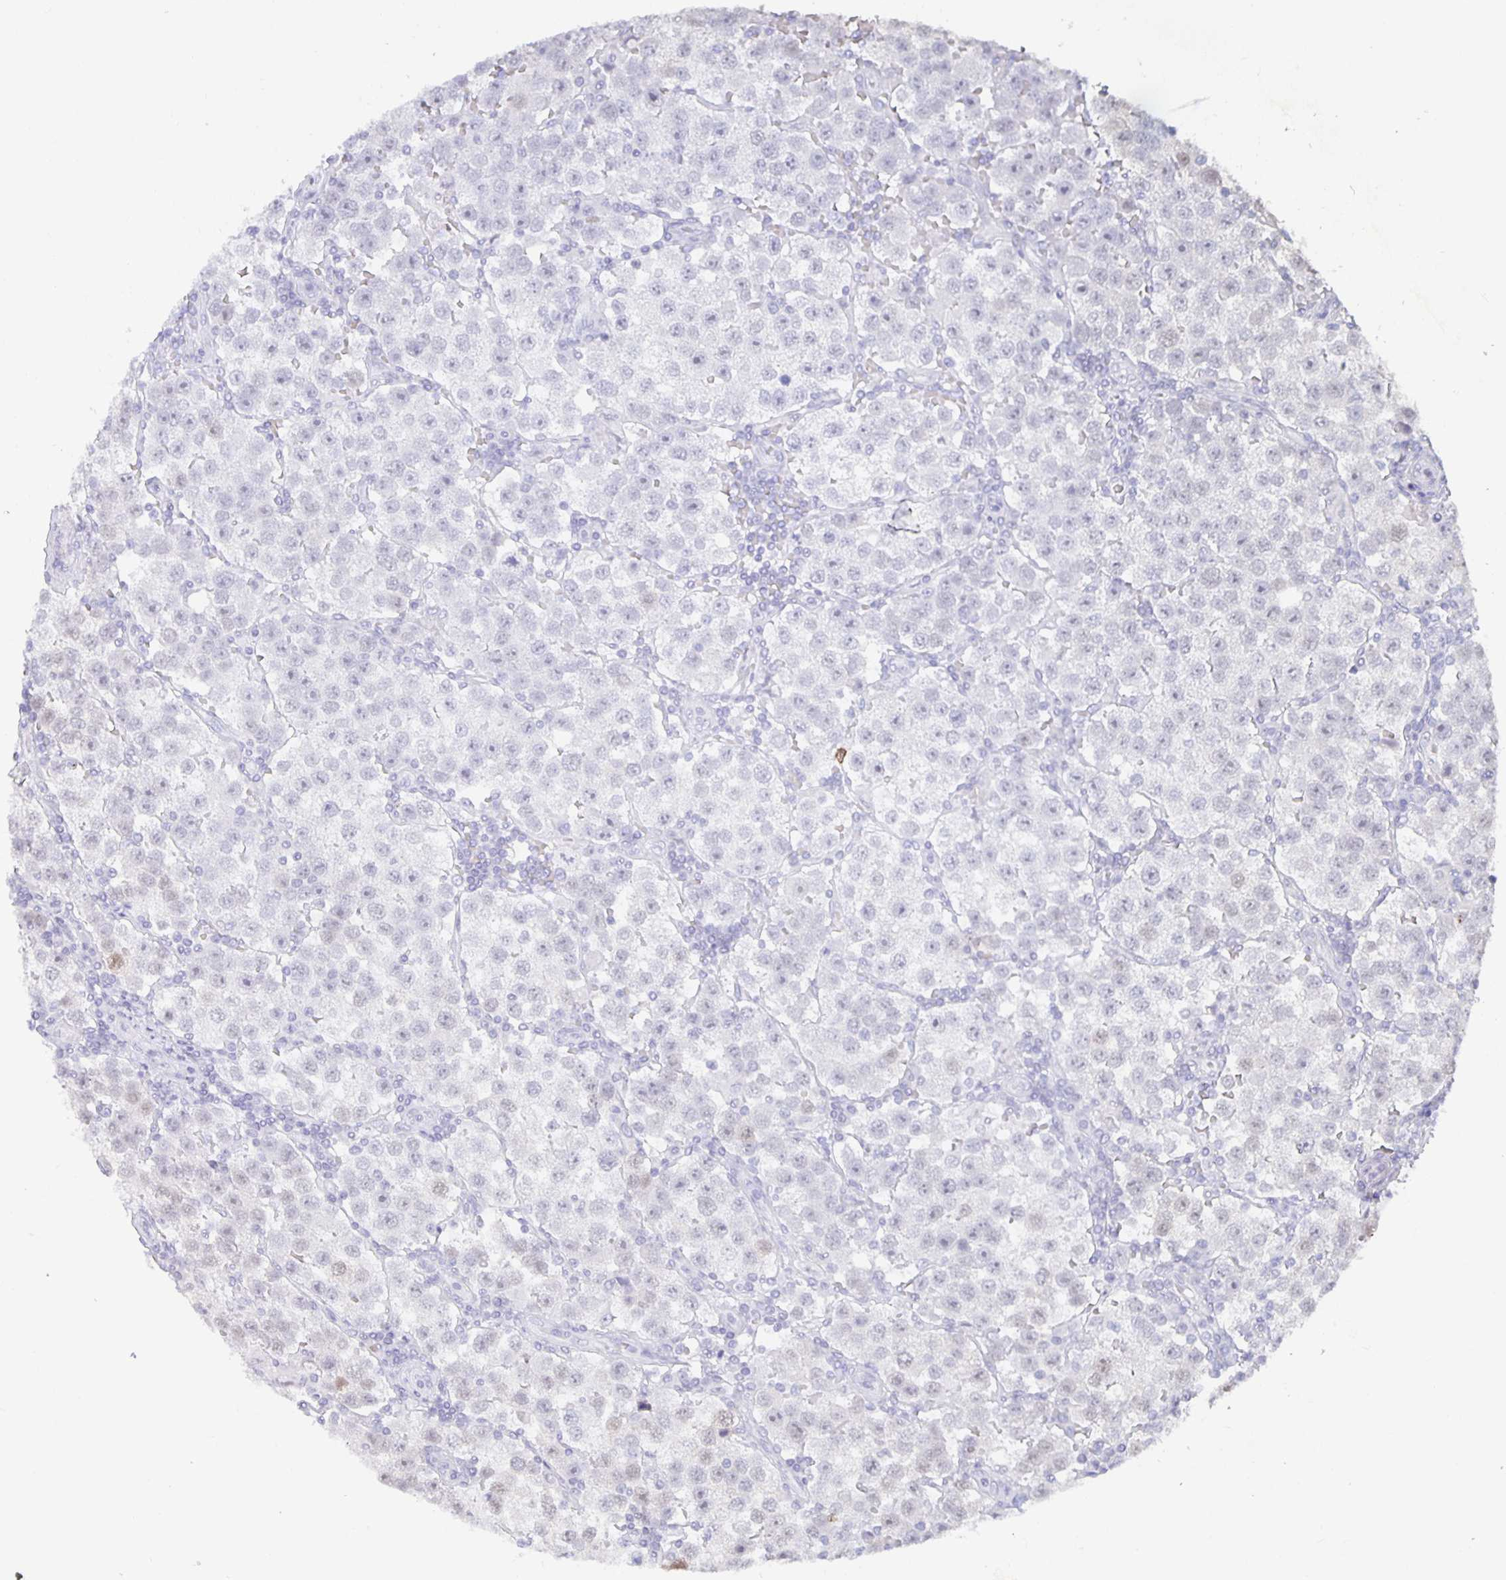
{"staining": {"intensity": "weak", "quantity": "<25%", "location": "nuclear"}, "tissue": "testis cancer", "cell_type": "Tumor cells", "image_type": "cancer", "snomed": [{"axis": "morphology", "description": "Seminoma, NOS"}, {"axis": "topography", "description": "Testis"}], "caption": "Image shows no protein positivity in tumor cells of testis cancer tissue. (DAB (3,3'-diaminobenzidine) immunohistochemistry, high magnification).", "gene": "ZNF691", "patient": {"sex": "male", "age": 37}}